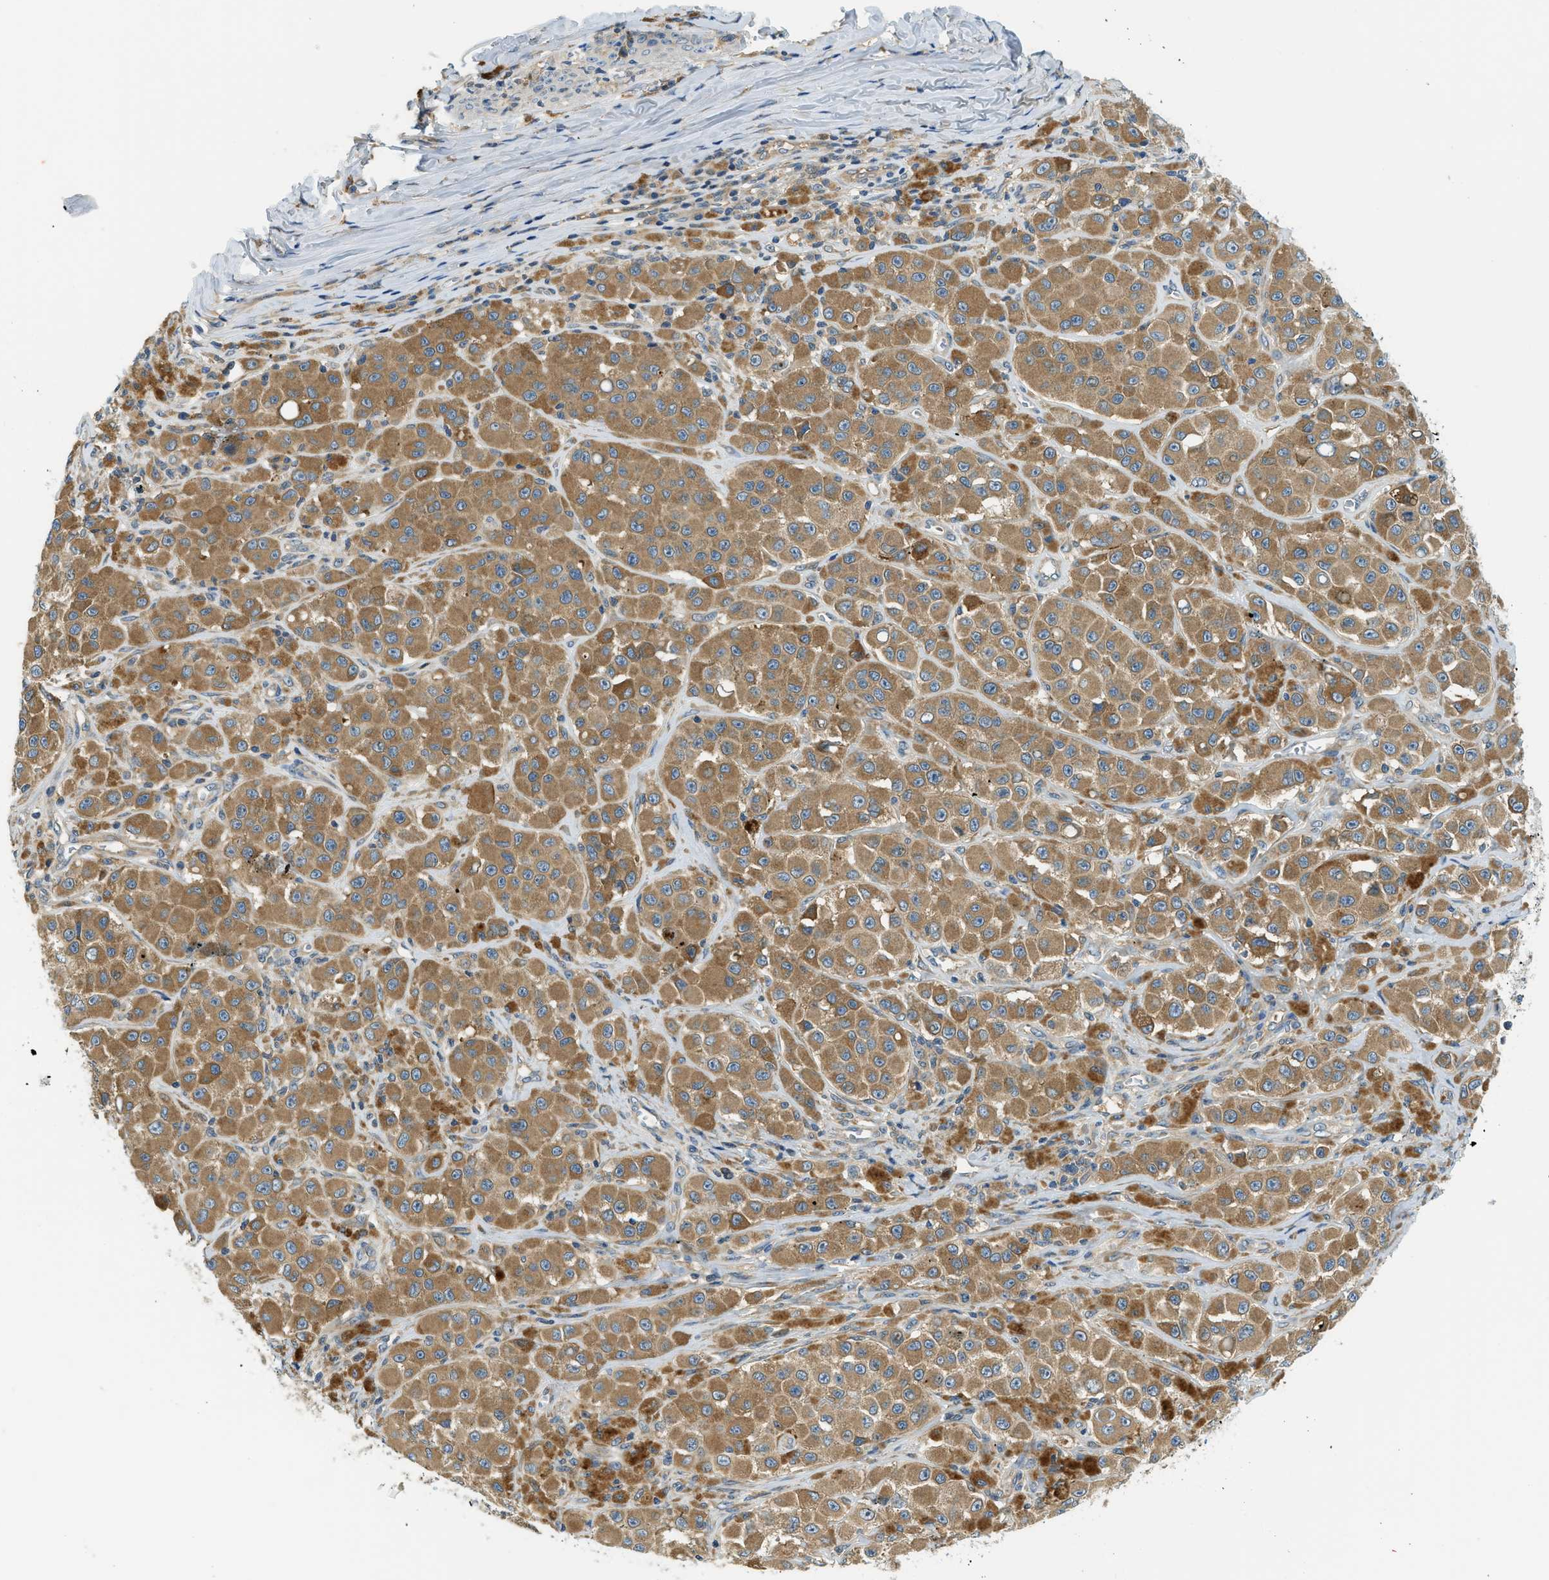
{"staining": {"intensity": "moderate", "quantity": ">75%", "location": "cytoplasmic/membranous"}, "tissue": "melanoma", "cell_type": "Tumor cells", "image_type": "cancer", "snomed": [{"axis": "morphology", "description": "Malignant melanoma, NOS"}, {"axis": "topography", "description": "Skin"}], "caption": "A brown stain shows moderate cytoplasmic/membranous expression of a protein in melanoma tumor cells.", "gene": "KCNK1", "patient": {"sex": "male", "age": 84}}